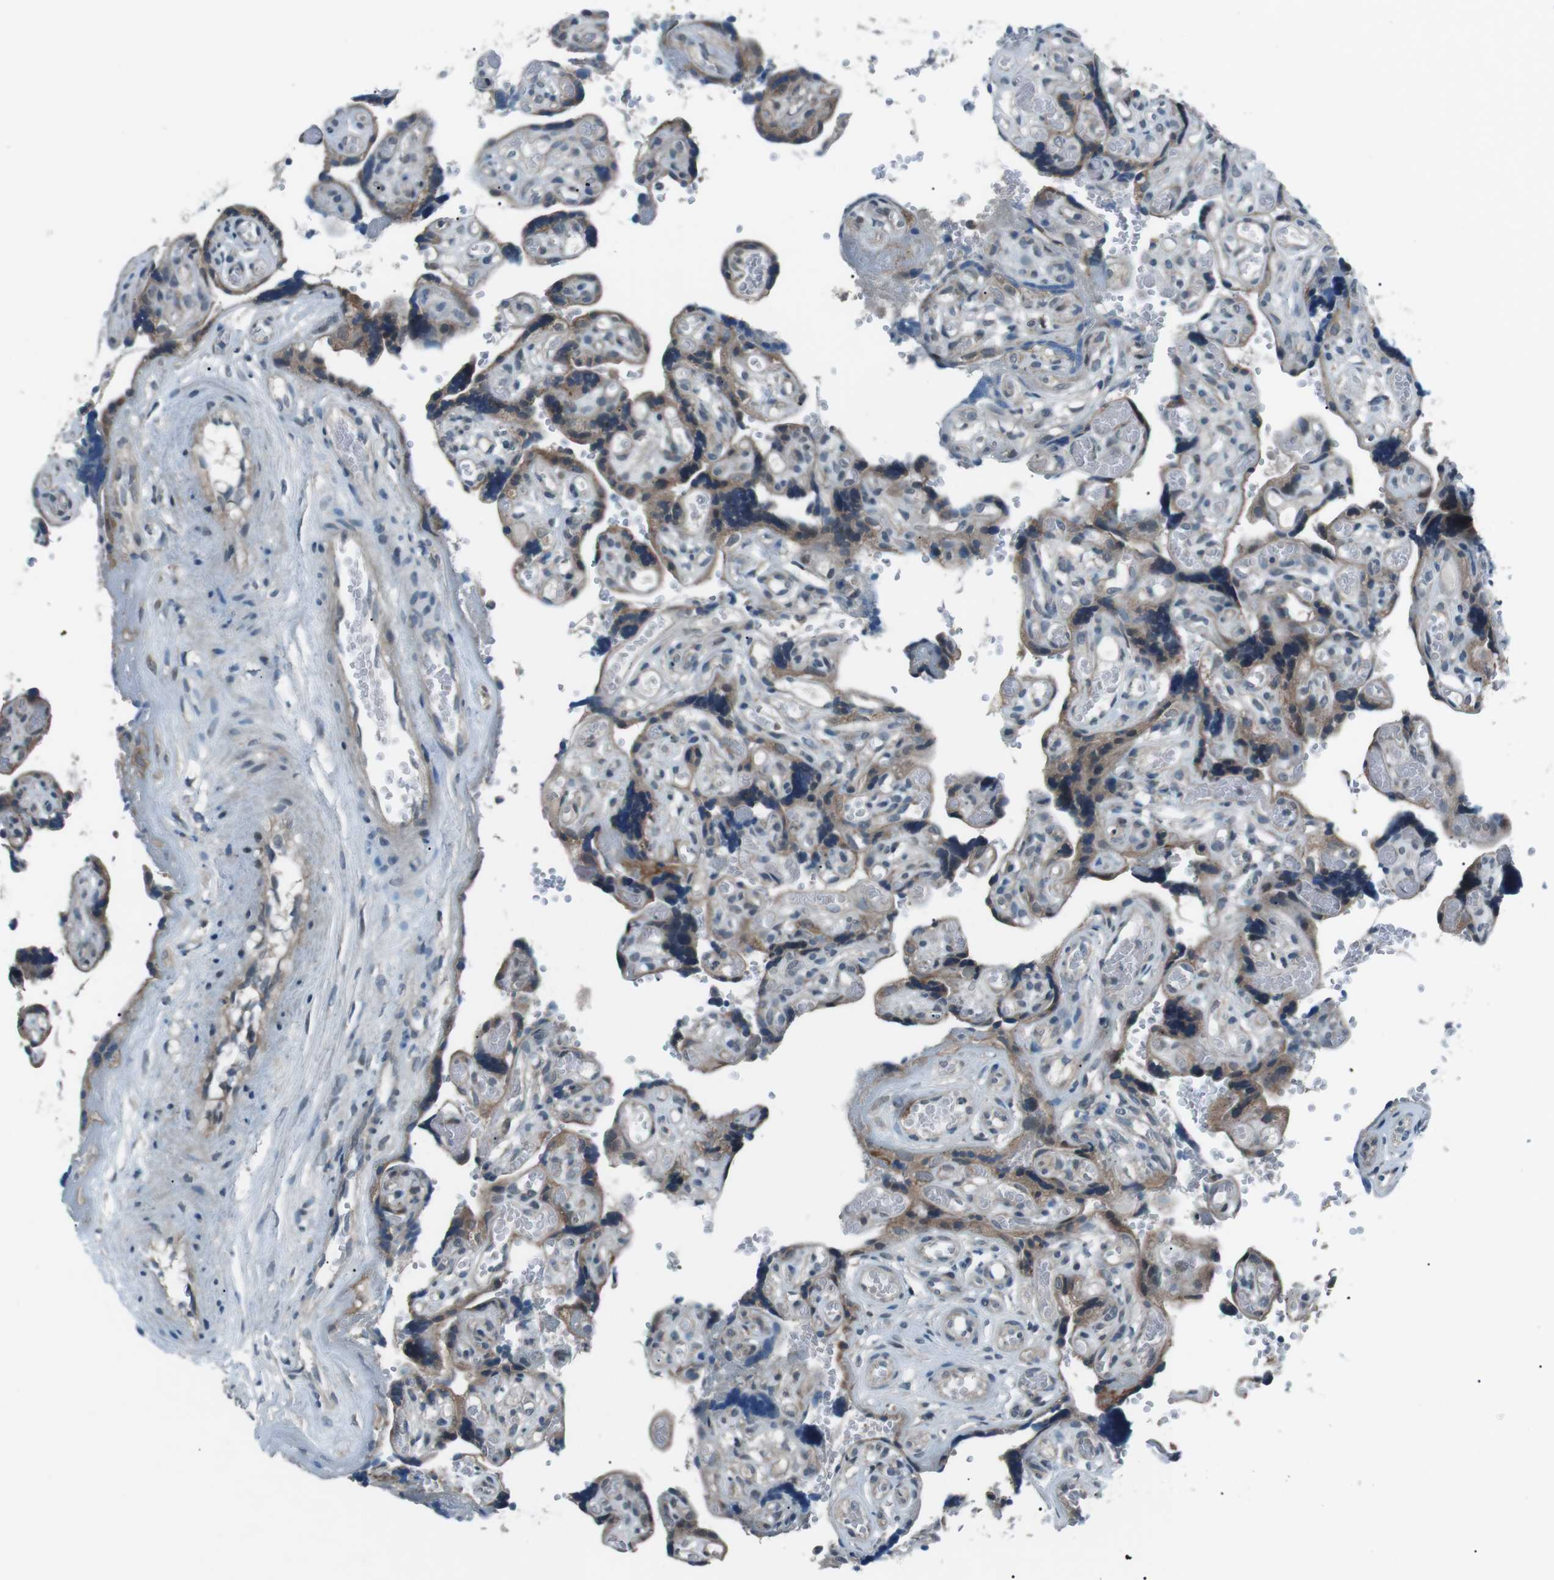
{"staining": {"intensity": "moderate", "quantity": "<25%", "location": "cytoplasmic/membranous,nuclear"}, "tissue": "placenta", "cell_type": "Decidual cells", "image_type": "normal", "snomed": [{"axis": "morphology", "description": "Normal tissue, NOS"}, {"axis": "topography", "description": "Placenta"}], "caption": "Moderate cytoplasmic/membranous,nuclear staining is appreciated in approximately <25% of decidual cells in normal placenta. (Brightfield microscopy of DAB IHC at high magnification).", "gene": "LRIG2", "patient": {"sex": "female", "age": 30}}